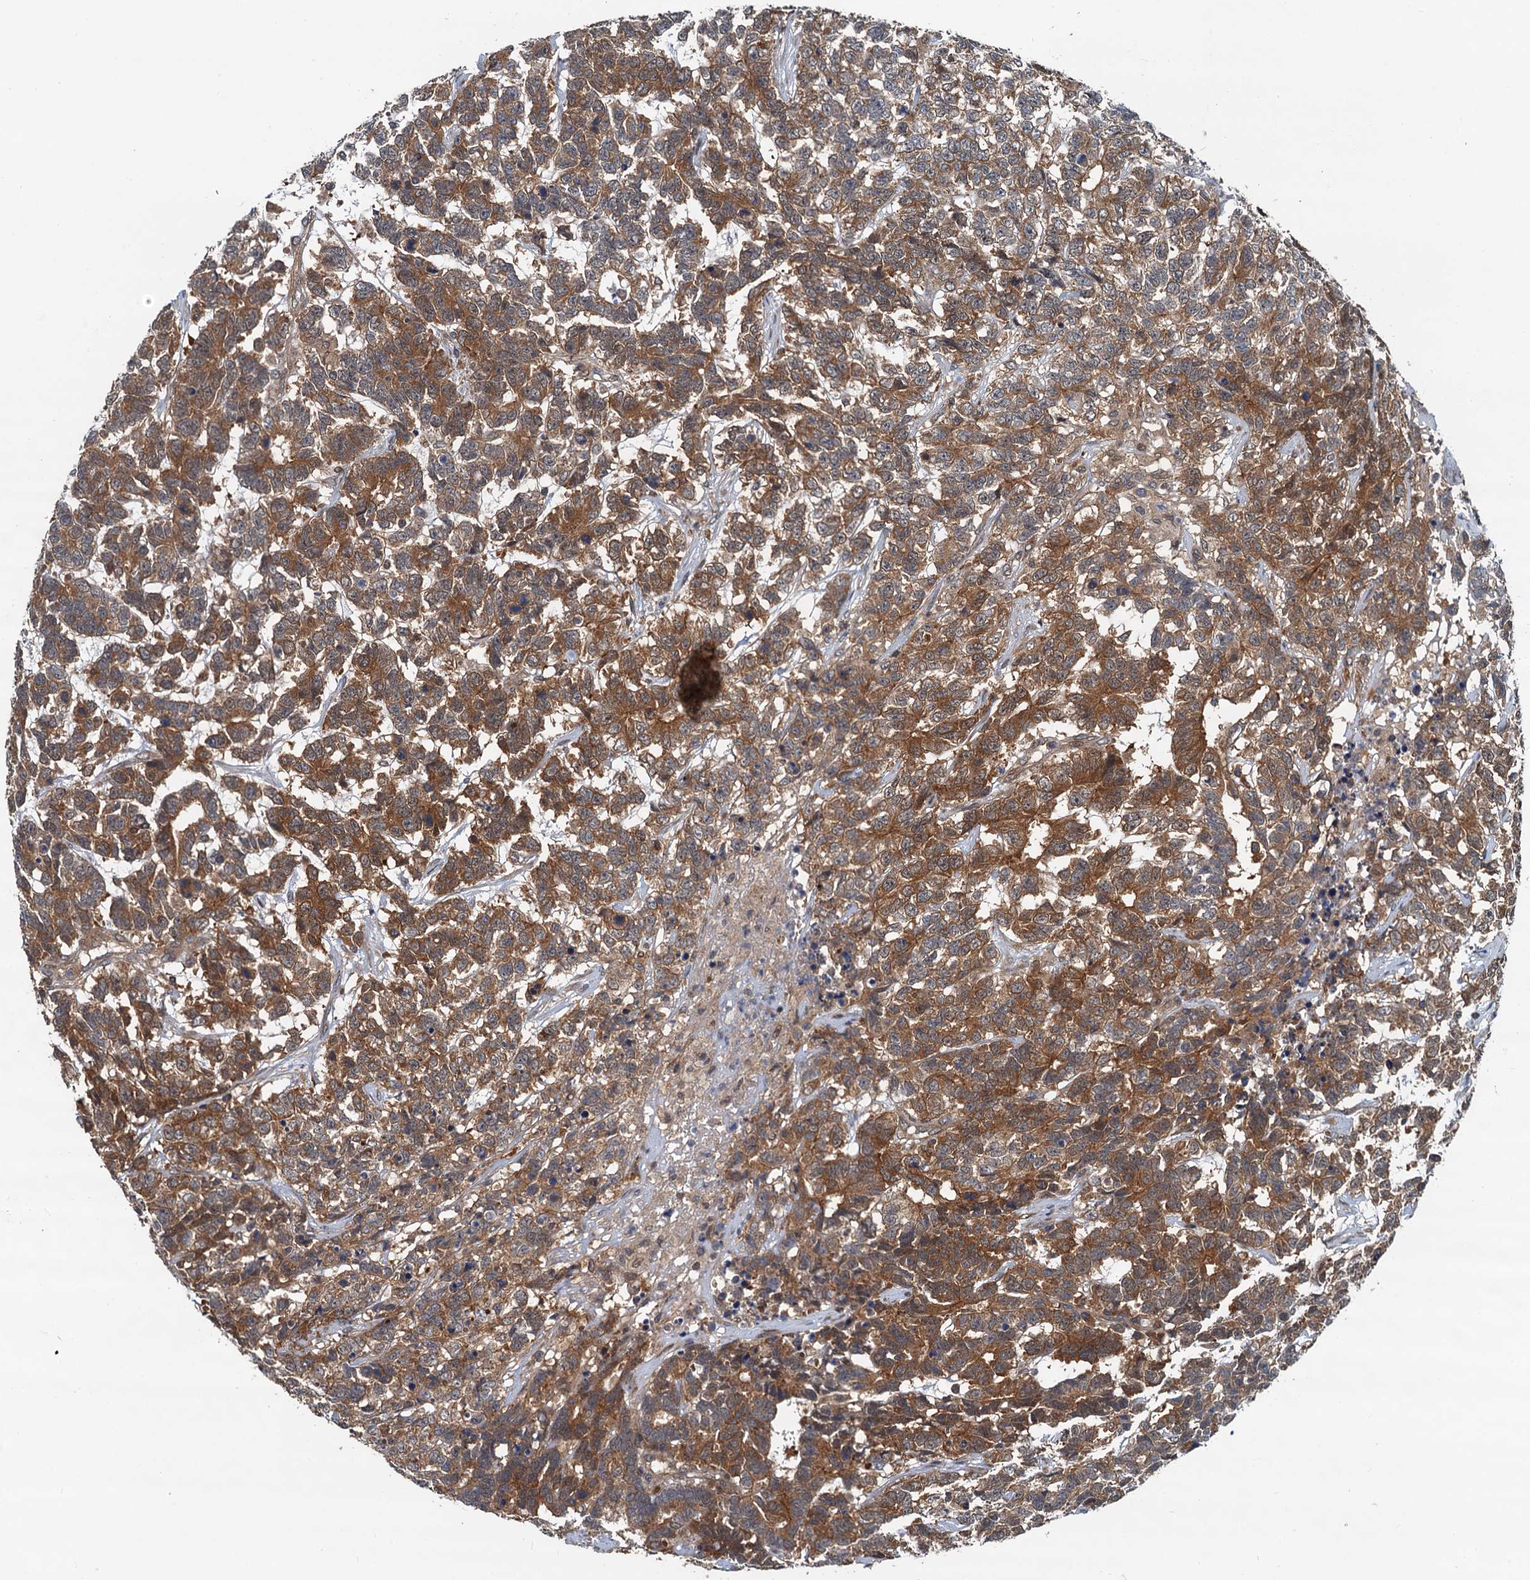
{"staining": {"intensity": "moderate", "quantity": ">75%", "location": "cytoplasmic/membranous"}, "tissue": "testis cancer", "cell_type": "Tumor cells", "image_type": "cancer", "snomed": [{"axis": "morphology", "description": "Carcinoma, Embryonal, NOS"}, {"axis": "topography", "description": "Testis"}], "caption": "The image shows a brown stain indicating the presence of a protein in the cytoplasmic/membranous of tumor cells in embryonal carcinoma (testis). (DAB (3,3'-diaminobenzidine) = brown stain, brightfield microscopy at high magnification).", "gene": "AAGAB", "patient": {"sex": "male", "age": 26}}